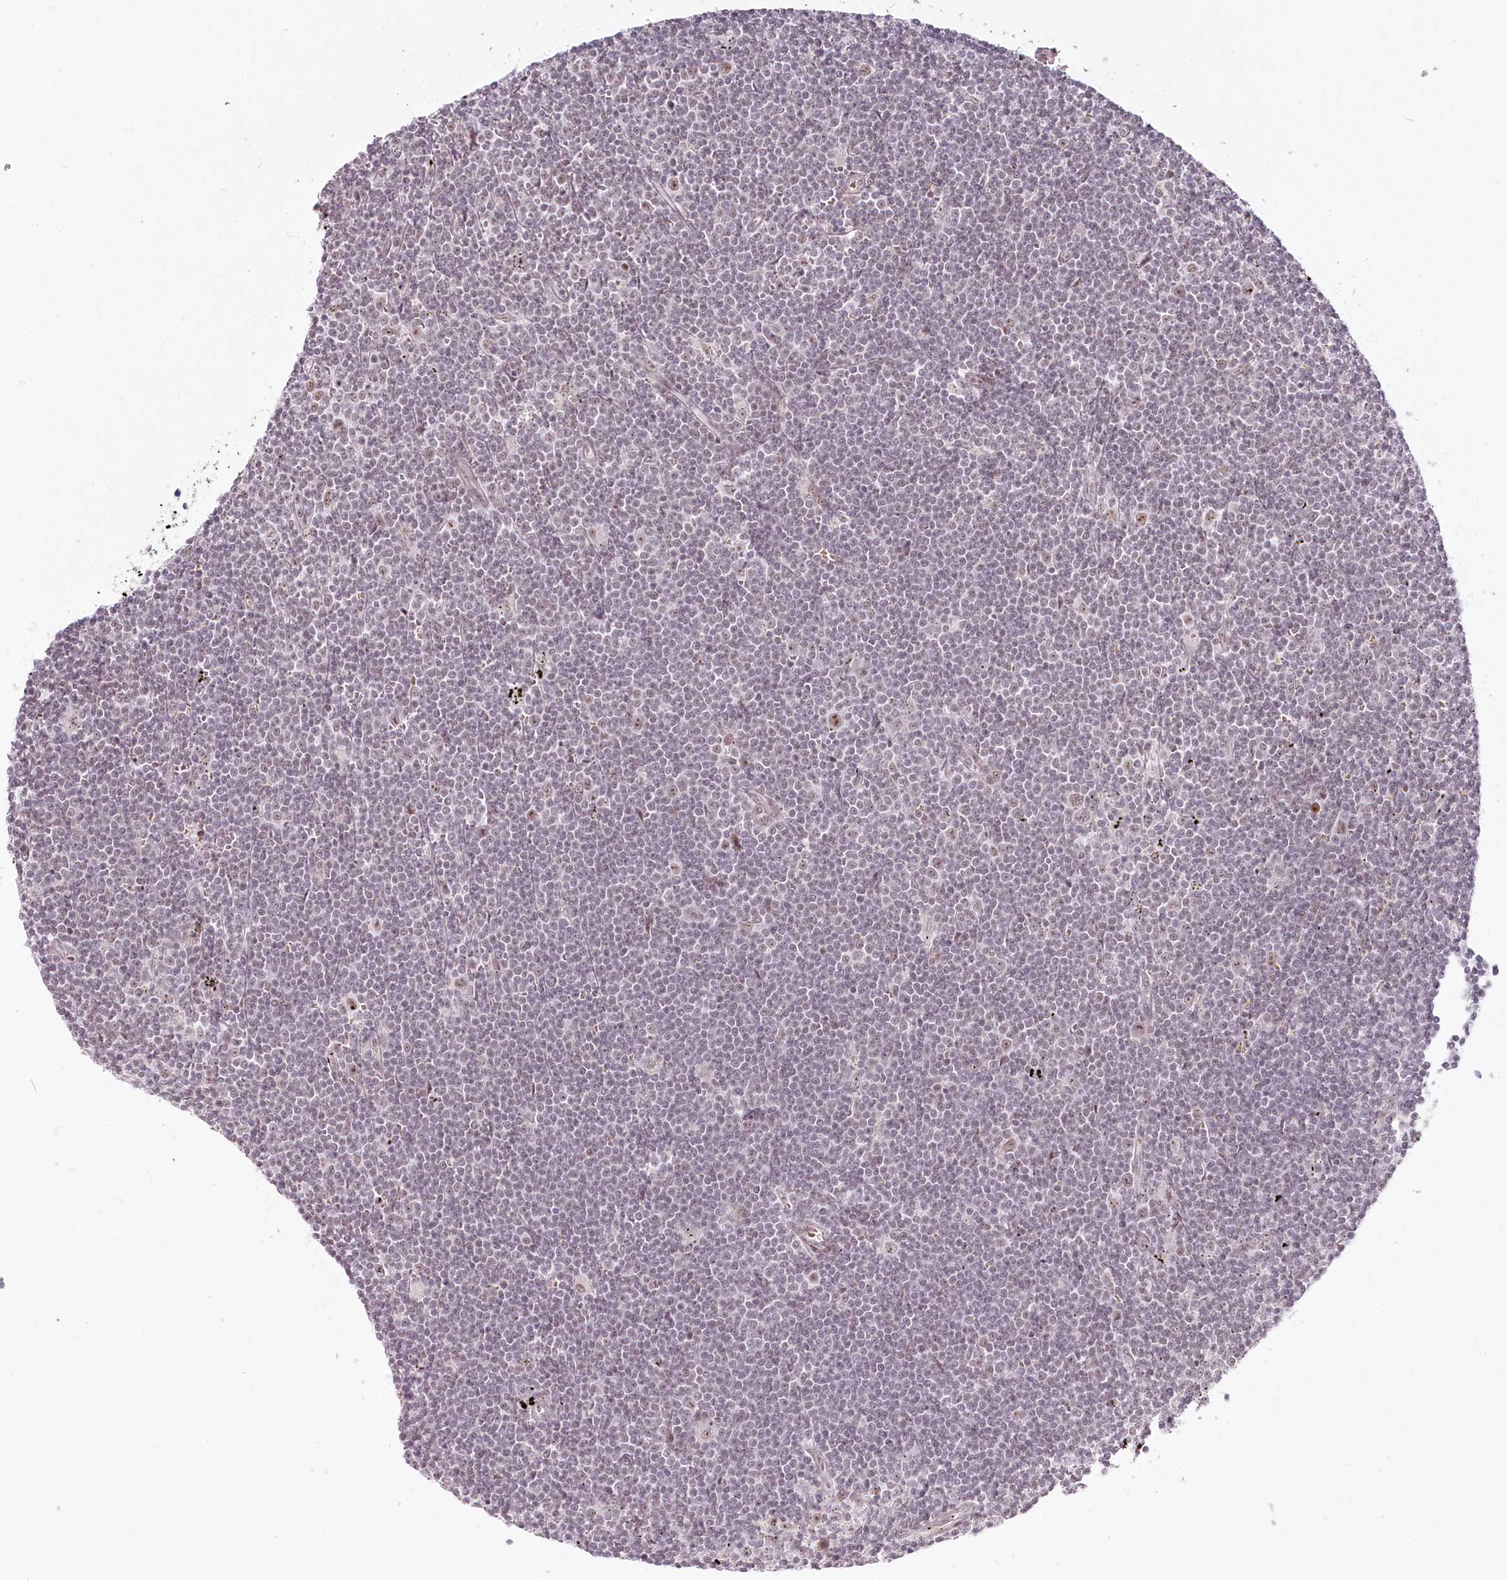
{"staining": {"intensity": "weak", "quantity": "<25%", "location": "nuclear"}, "tissue": "lymphoma", "cell_type": "Tumor cells", "image_type": "cancer", "snomed": [{"axis": "morphology", "description": "Malignant lymphoma, non-Hodgkin's type, Low grade"}, {"axis": "topography", "description": "Spleen"}], "caption": "Histopathology image shows no significant protein expression in tumor cells of lymphoma.", "gene": "EXOSC7", "patient": {"sex": "male", "age": 76}}